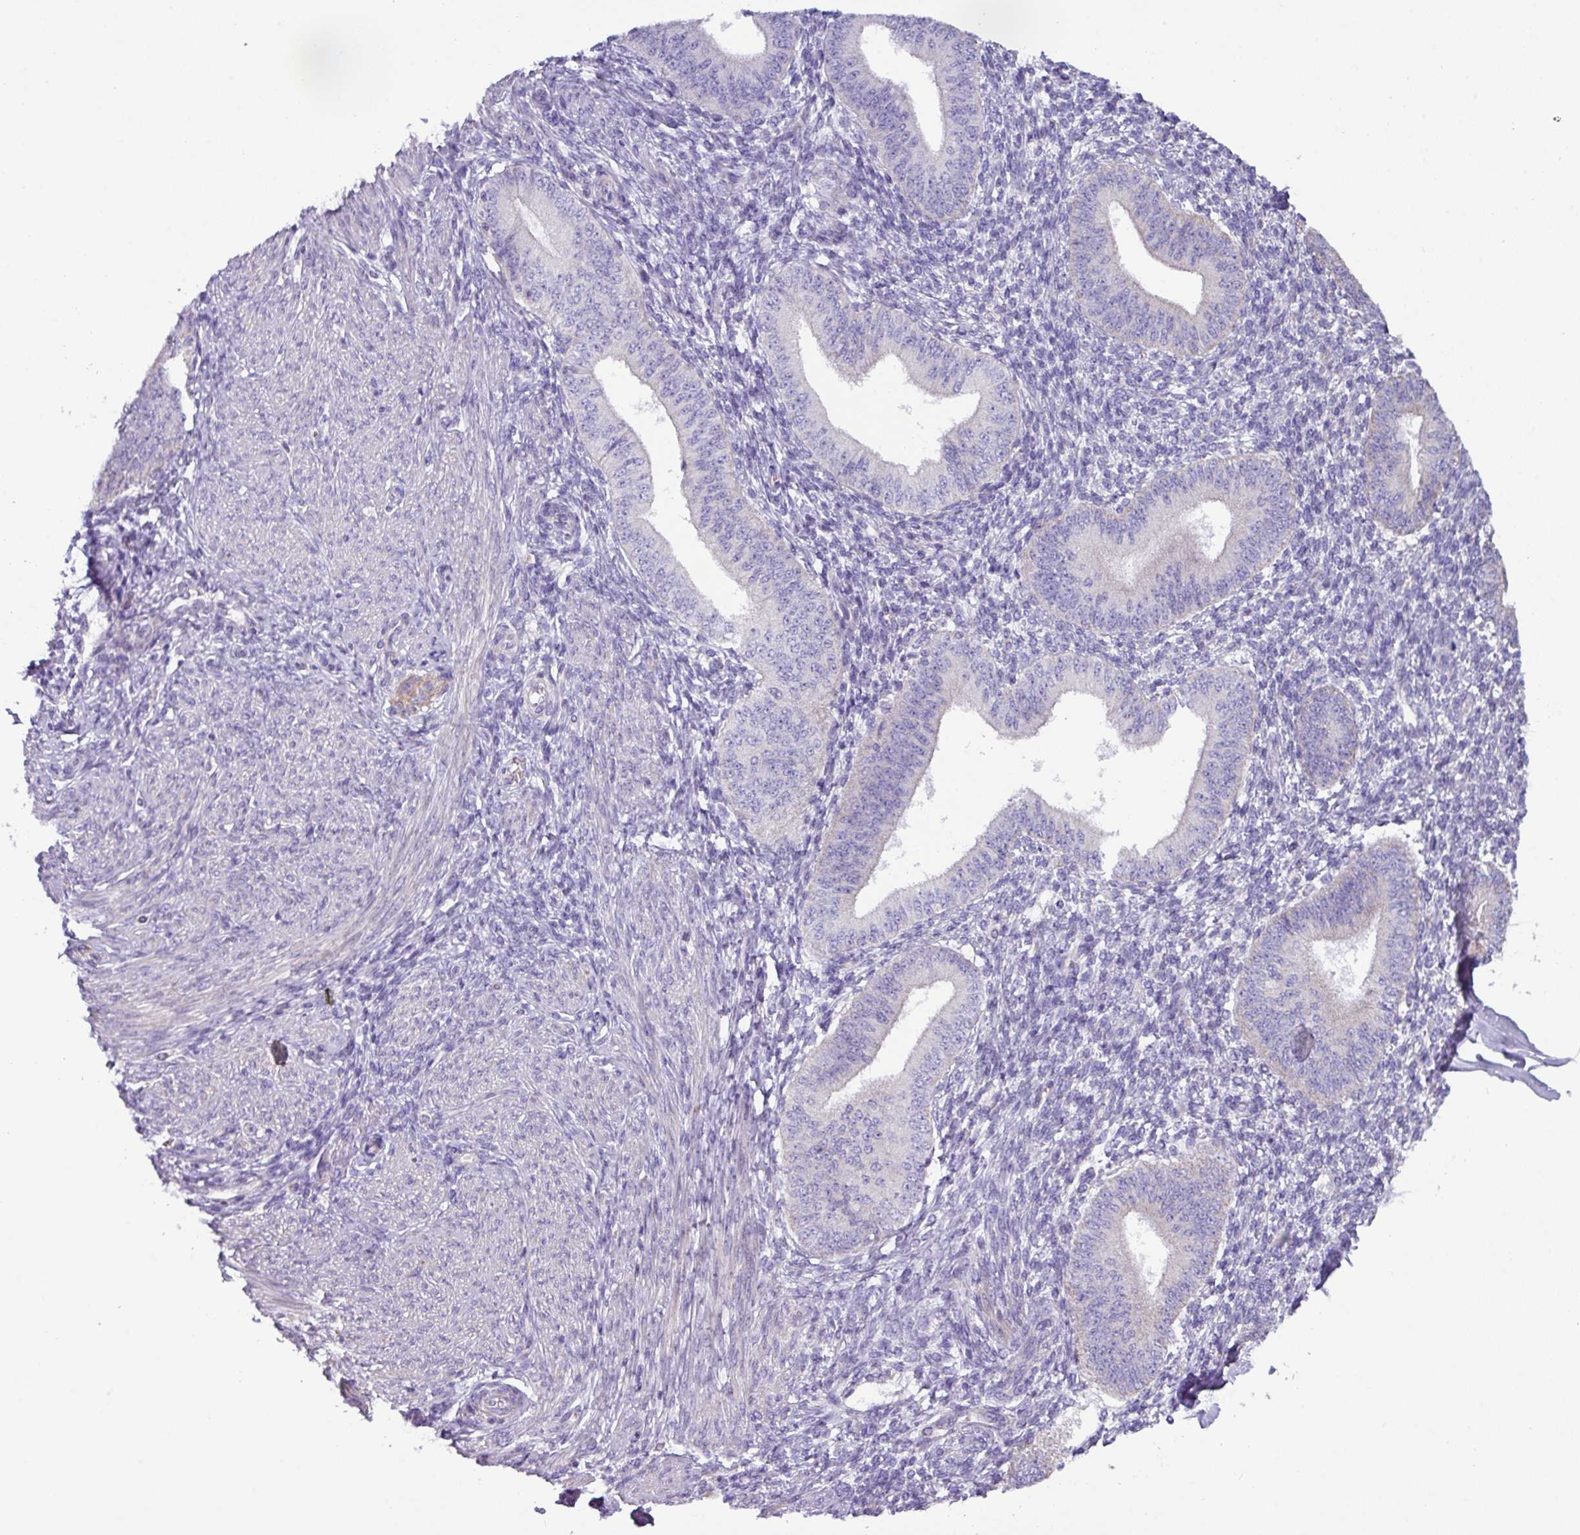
{"staining": {"intensity": "negative", "quantity": "none", "location": "none"}, "tissue": "endometrium", "cell_type": "Cells in endometrial stroma", "image_type": "normal", "snomed": [{"axis": "morphology", "description": "Normal tissue, NOS"}, {"axis": "topography", "description": "Endometrium"}], "caption": "The immunohistochemistry histopathology image has no significant staining in cells in endometrial stroma of endometrium. (DAB immunohistochemistry (IHC), high magnification).", "gene": "RGS16", "patient": {"sex": "female", "age": 49}}